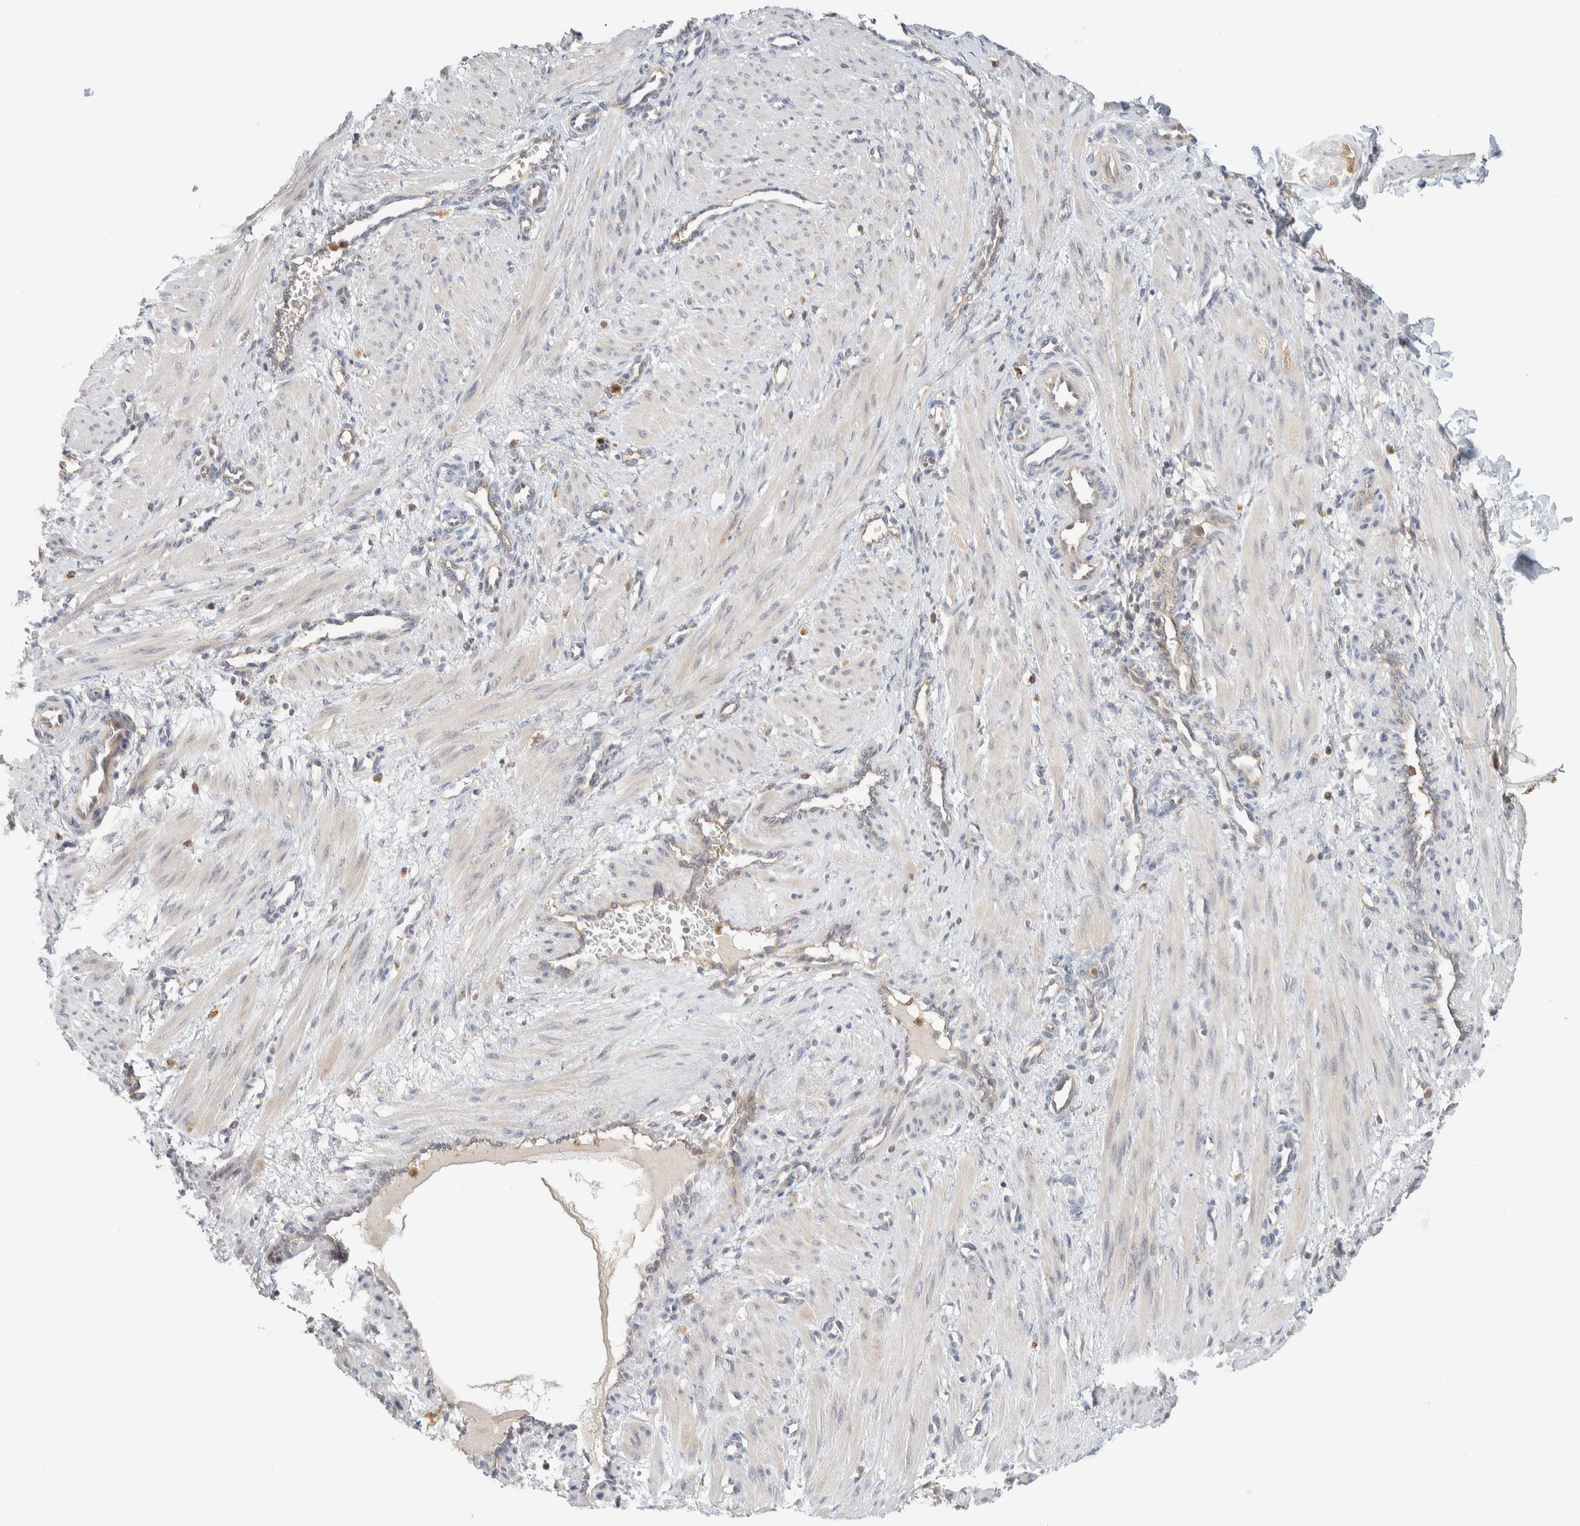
{"staining": {"intensity": "weak", "quantity": "25%-75%", "location": "cytoplasmic/membranous"}, "tissue": "smooth muscle", "cell_type": "Smooth muscle cells", "image_type": "normal", "snomed": [{"axis": "morphology", "description": "Normal tissue, NOS"}, {"axis": "topography", "description": "Endometrium"}], "caption": "This image displays IHC staining of benign smooth muscle, with low weak cytoplasmic/membranous expression in about 25%-75% of smooth muscle cells.", "gene": "GCLM", "patient": {"sex": "female", "age": 33}}